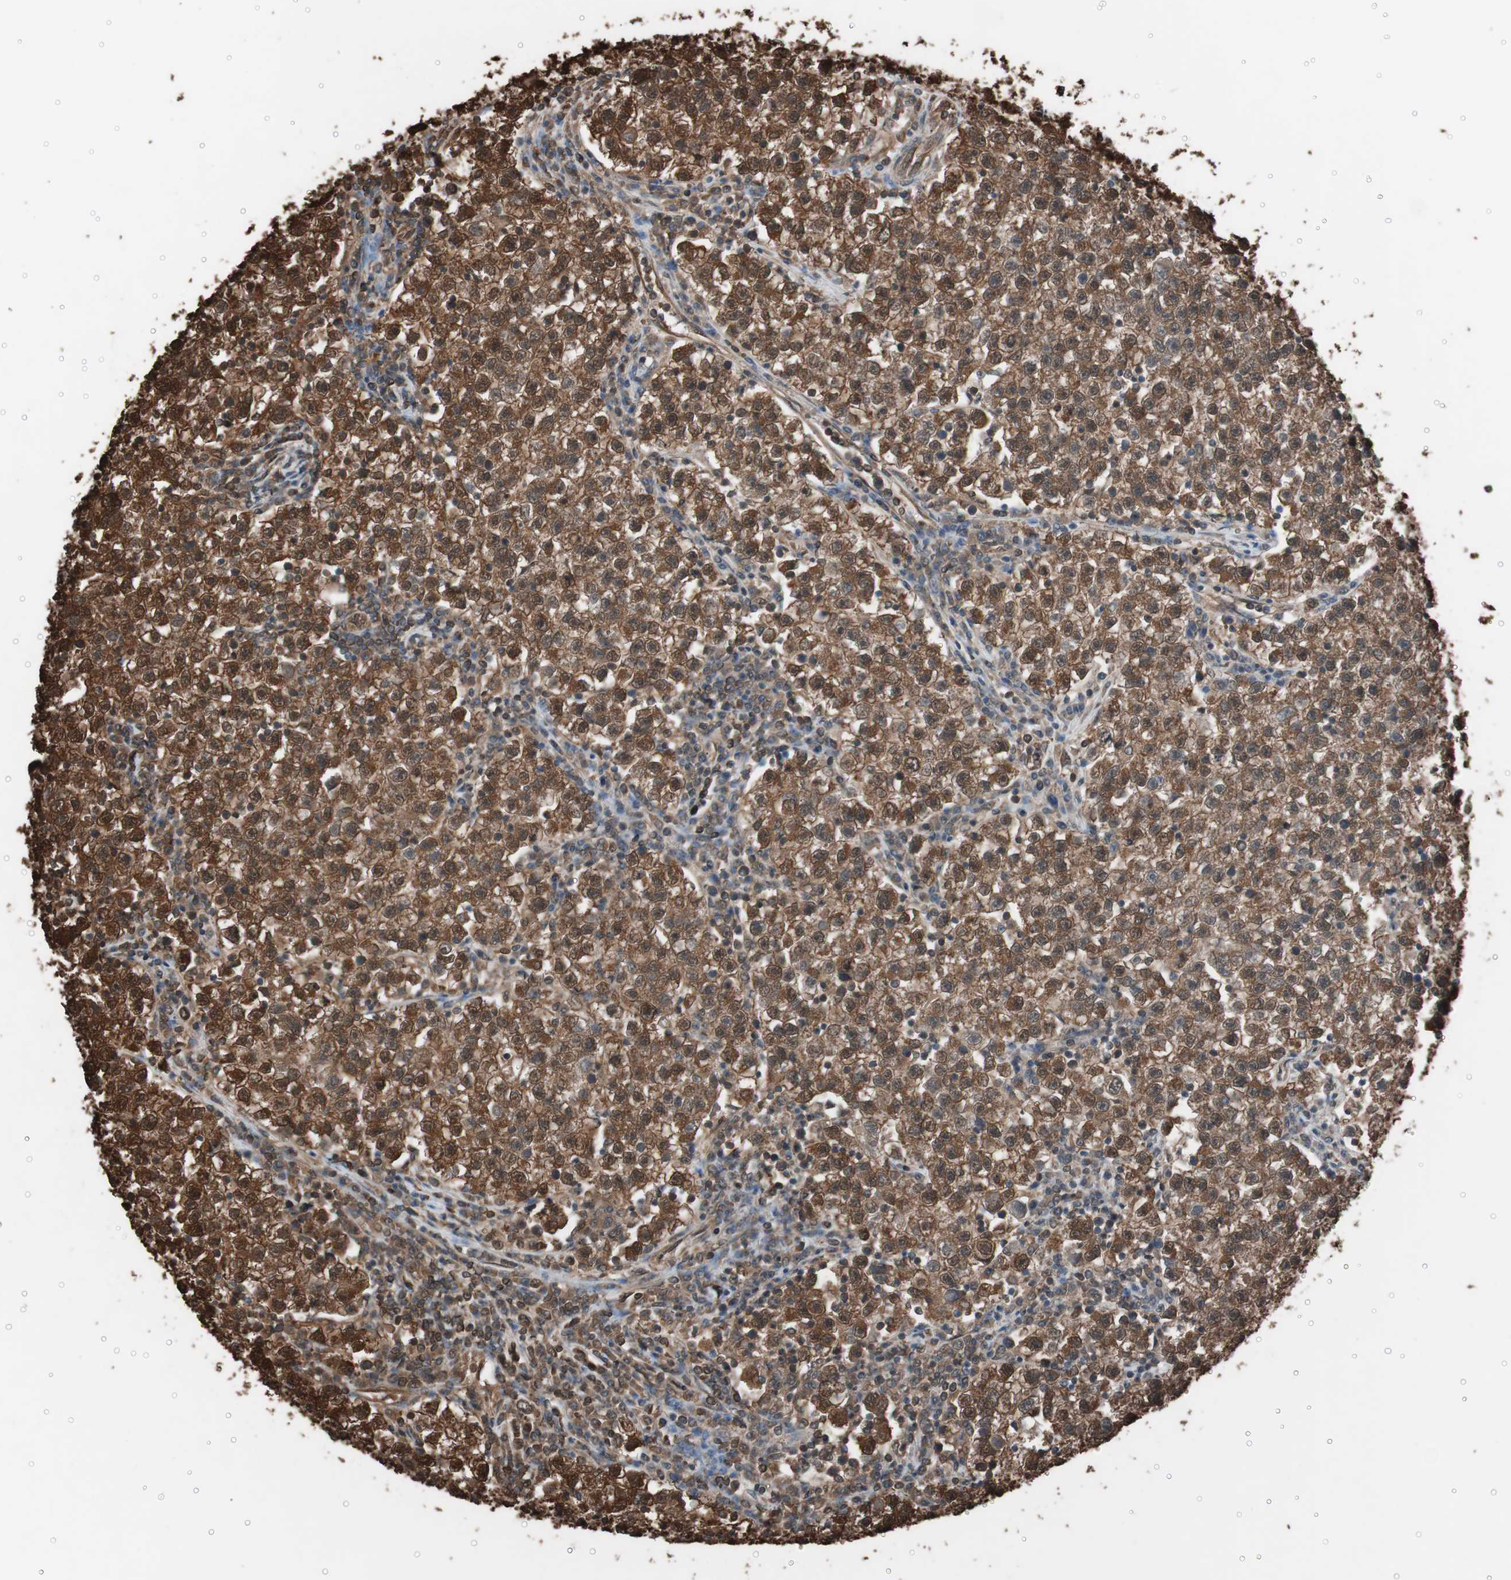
{"staining": {"intensity": "strong", "quantity": ">75%", "location": "cytoplasmic/membranous,nuclear"}, "tissue": "testis cancer", "cell_type": "Tumor cells", "image_type": "cancer", "snomed": [{"axis": "morphology", "description": "Seminoma, NOS"}, {"axis": "topography", "description": "Testis"}], "caption": "Protein expression analysis of testis cancer (seminoma) reveals strong cytoplasmic/membranous and nuclear staining in approximately >75% of tumor cells.", "gene": "CALM2", "patient": {"sex": "male", "age": 22}}